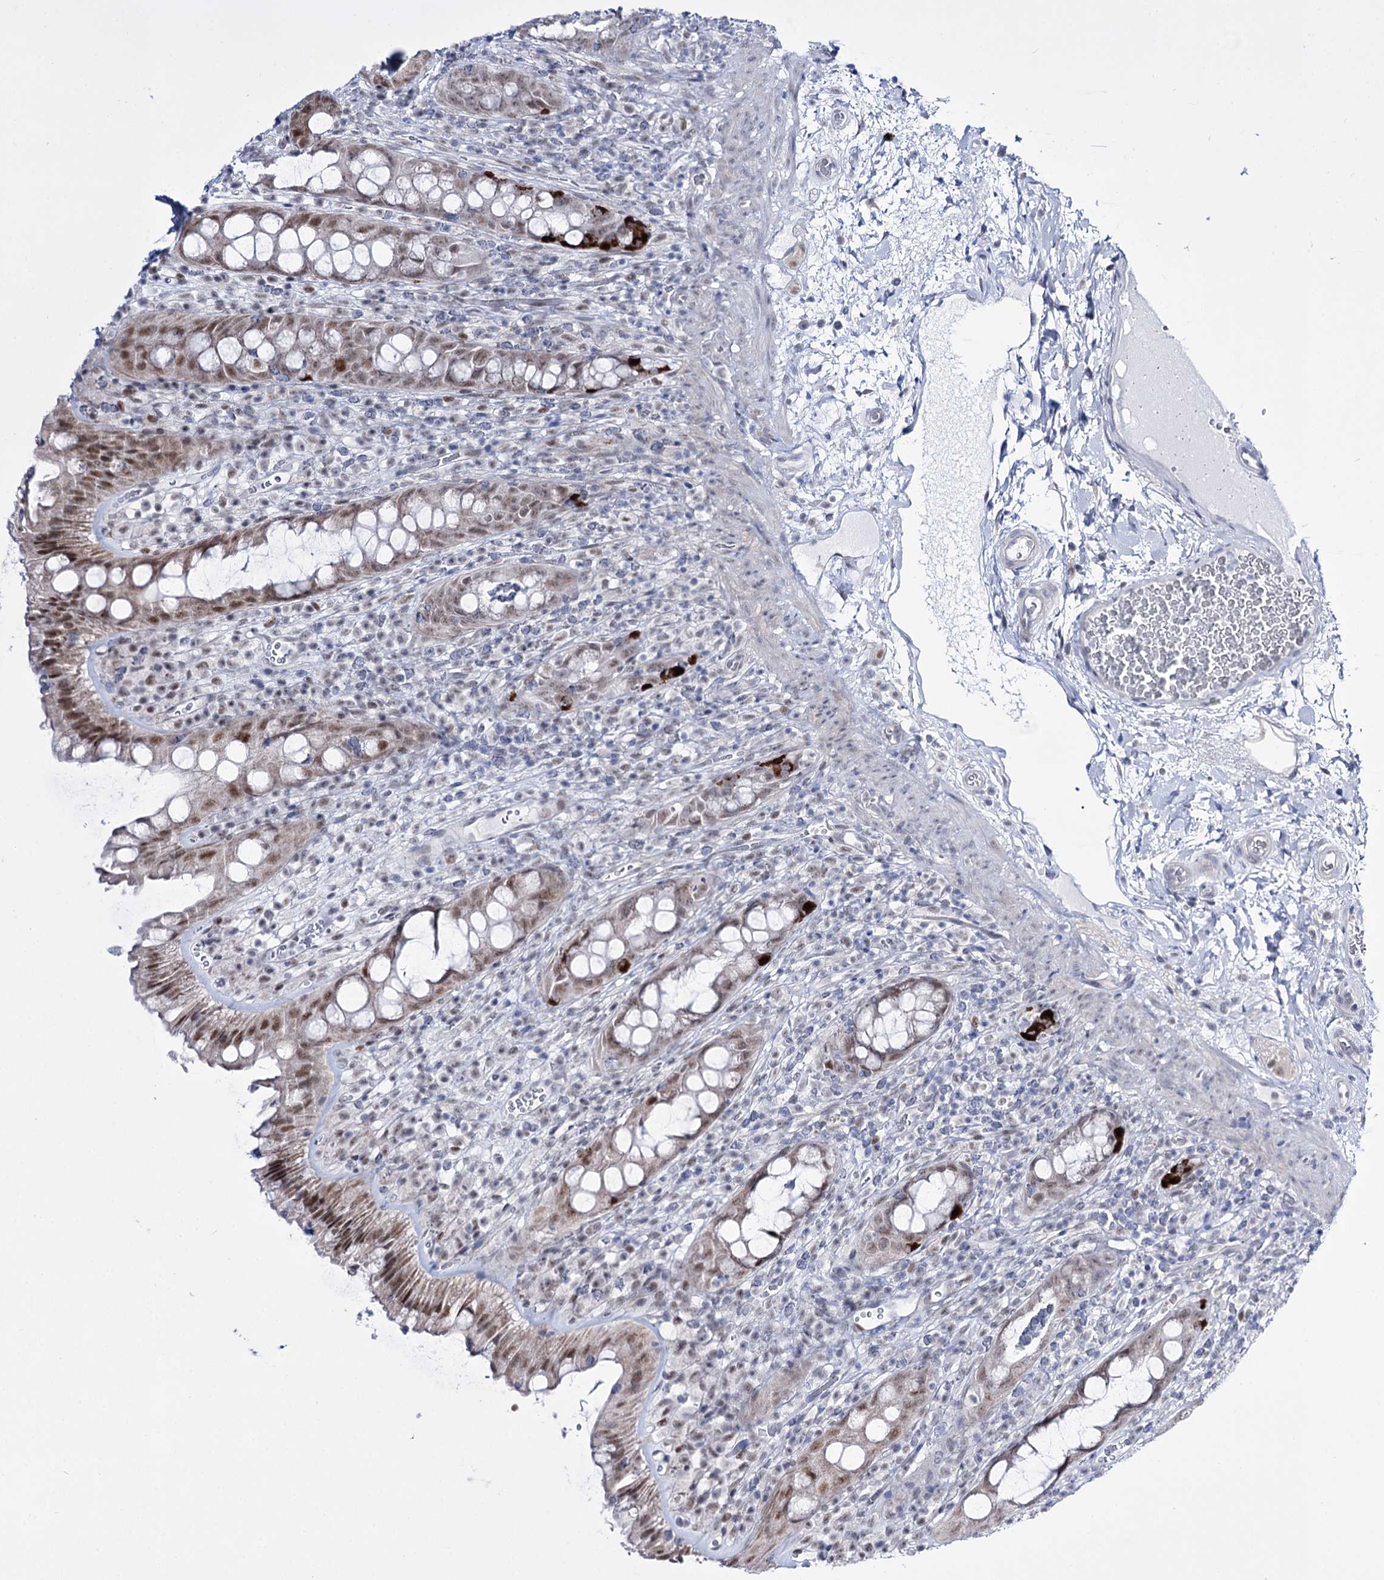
{"staining": {"intensity": "moderate", "quantity": ">75%", "location": "cytoplasmic/membranous,nuclear"}, "tissue": "rectum", "cell_type": "Glandular cells", "image_type": "normal", "snomed": [{"axis": "morphology", "description": "Normal tissue, NOS"}, {"axis": "topography", "description": "Rectum"}], "caption": "Glandular cells demonstrate medium levels of moderate cytoplasmic/membranous,nuclear positivity in about >75% of cells in benign rectum.", "gene": "RBM15B", "patient": {"sex": "female", "age": 57}}